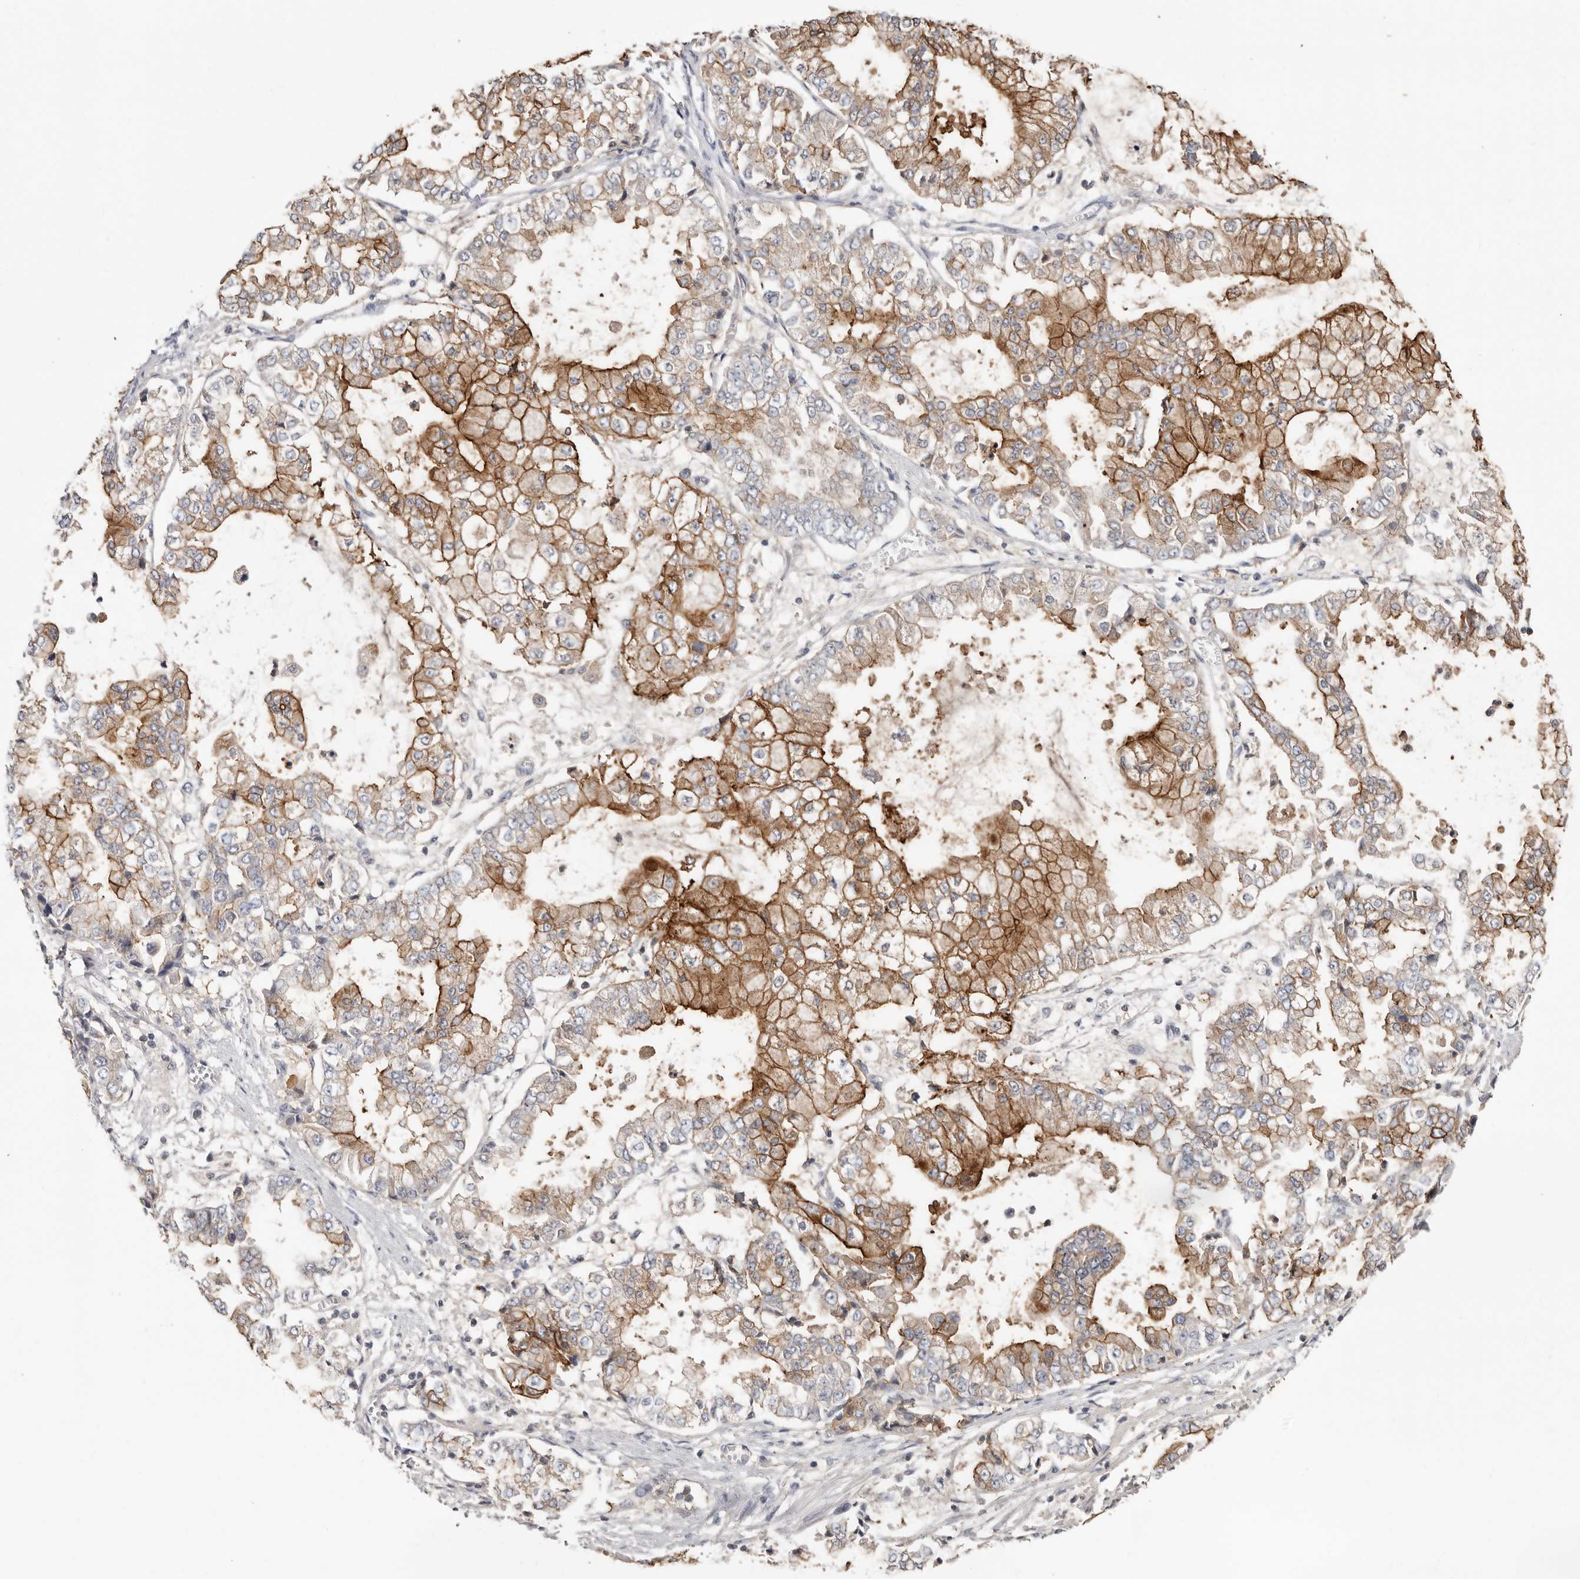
{"staining": {"intensity": "moderate", "quantity": "25%-75%", "location": "cytoplasmic/membranous"}, "tissue": "stomach cancer", "cell_type": "Tumor cells", "image_type": "cancer", "snomed": [{"axis": "morphology", "description": "Adenocarcinoma, NOS"}, {"axis": "topography", "description": "Stomach"}], "caption": "Protein staining of stomach cancer (adenocarcinoma) tissue exhibits moderate cytoplasmic/membranous expression in approximately 25%-75% of tumor cells.", "gene": "S100A14", "patient": {"sex": "male", "age": 76}}